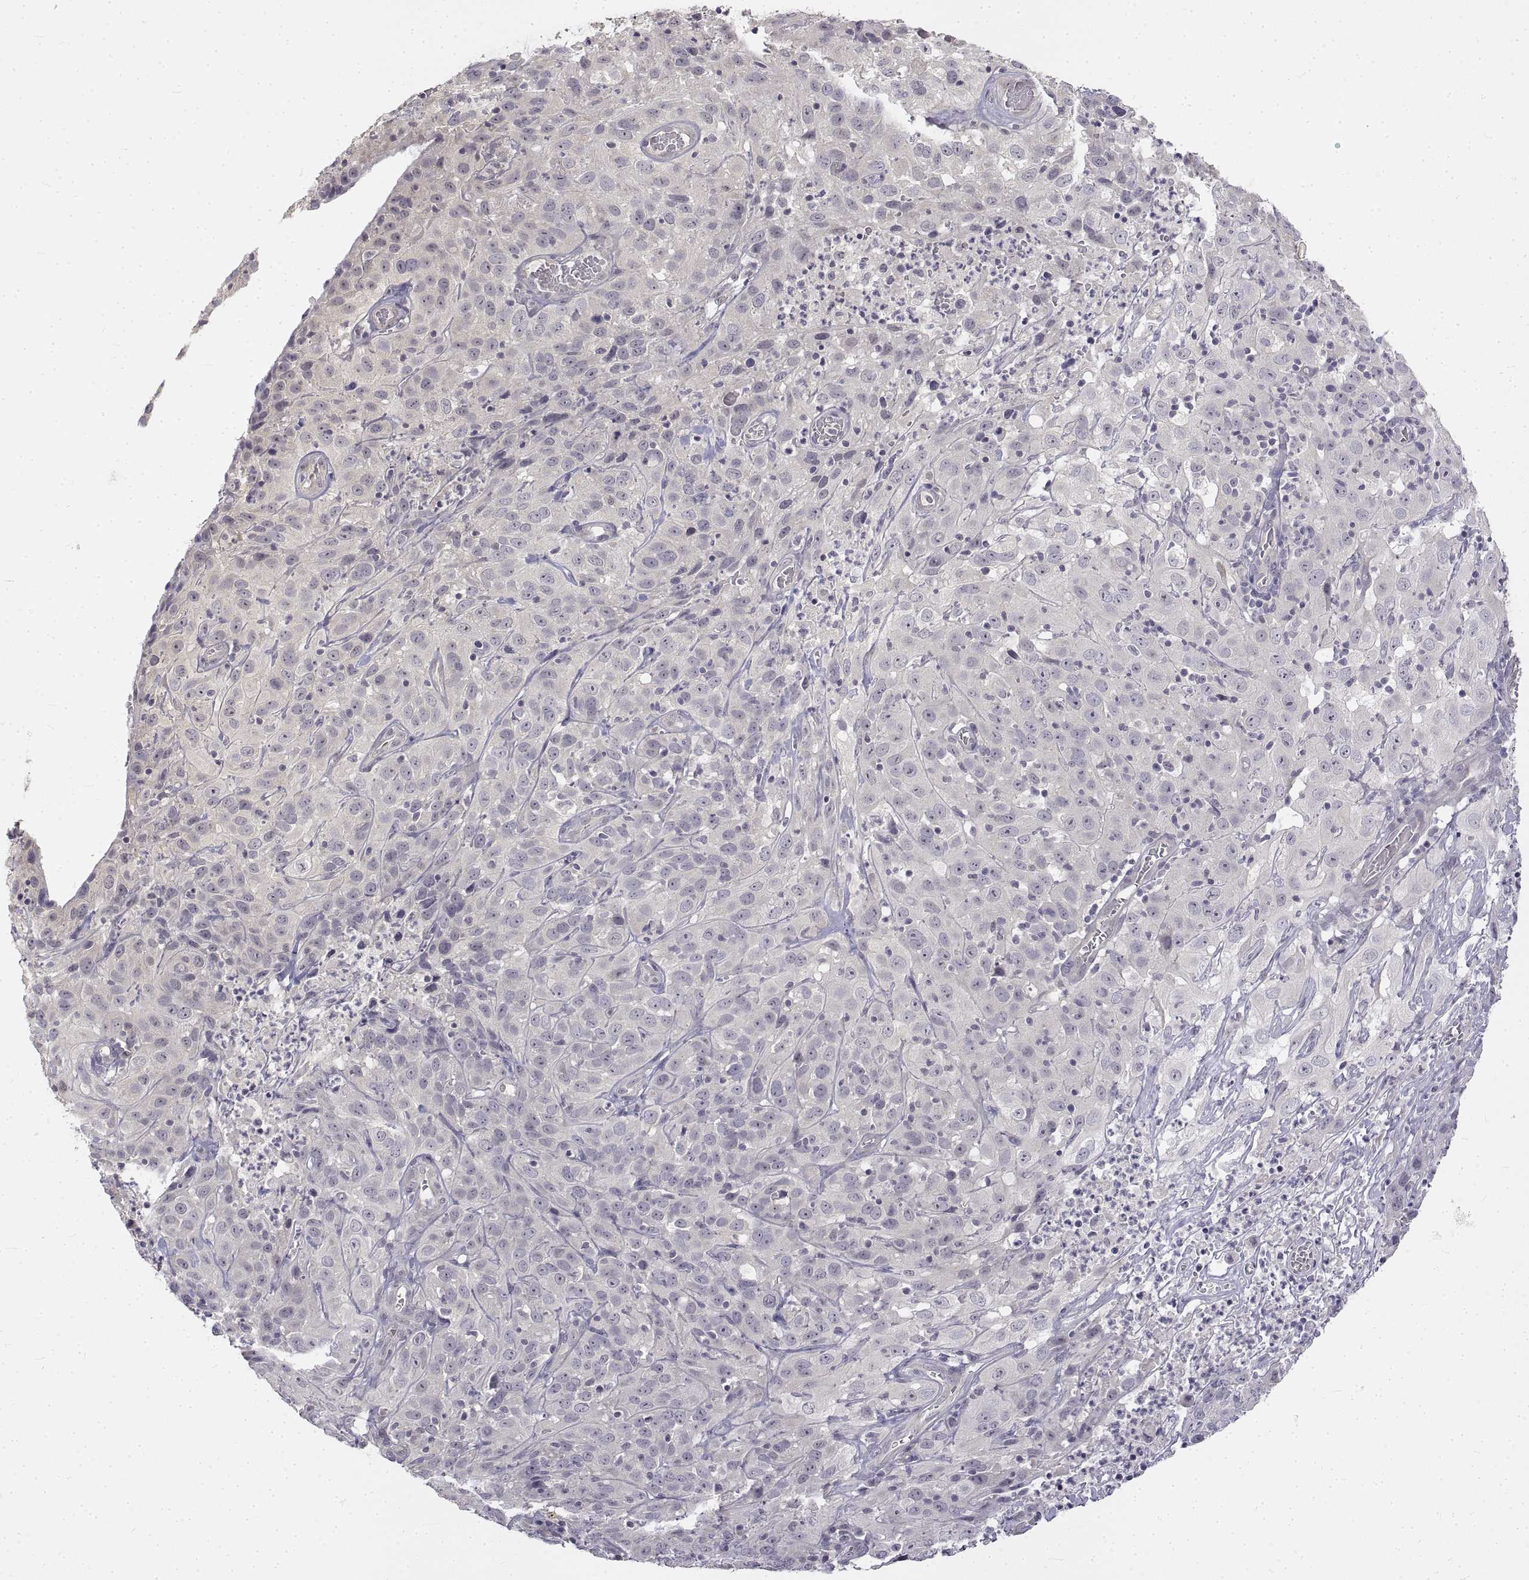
{"staining": {"intensity": "negative", "quantity": "none", "location": "none"}, "tissue": "cervical cancer", "cell_type": "Tumor cells", "image_type": "cancer", "snomed": [{"axis": "morphology", "description": "Squamous cell carcinoma, NOS"}, {"axis": "topography", "description": "Cervix"}], "caption": "This micrograph is of cervical cancer stained with IHC to label a protein in brown with the nuclei are counter-stained blue. There is no positivity in tumor cells.", "gene": "ANO2", "patient": {"sex": "female", "age": 32}}